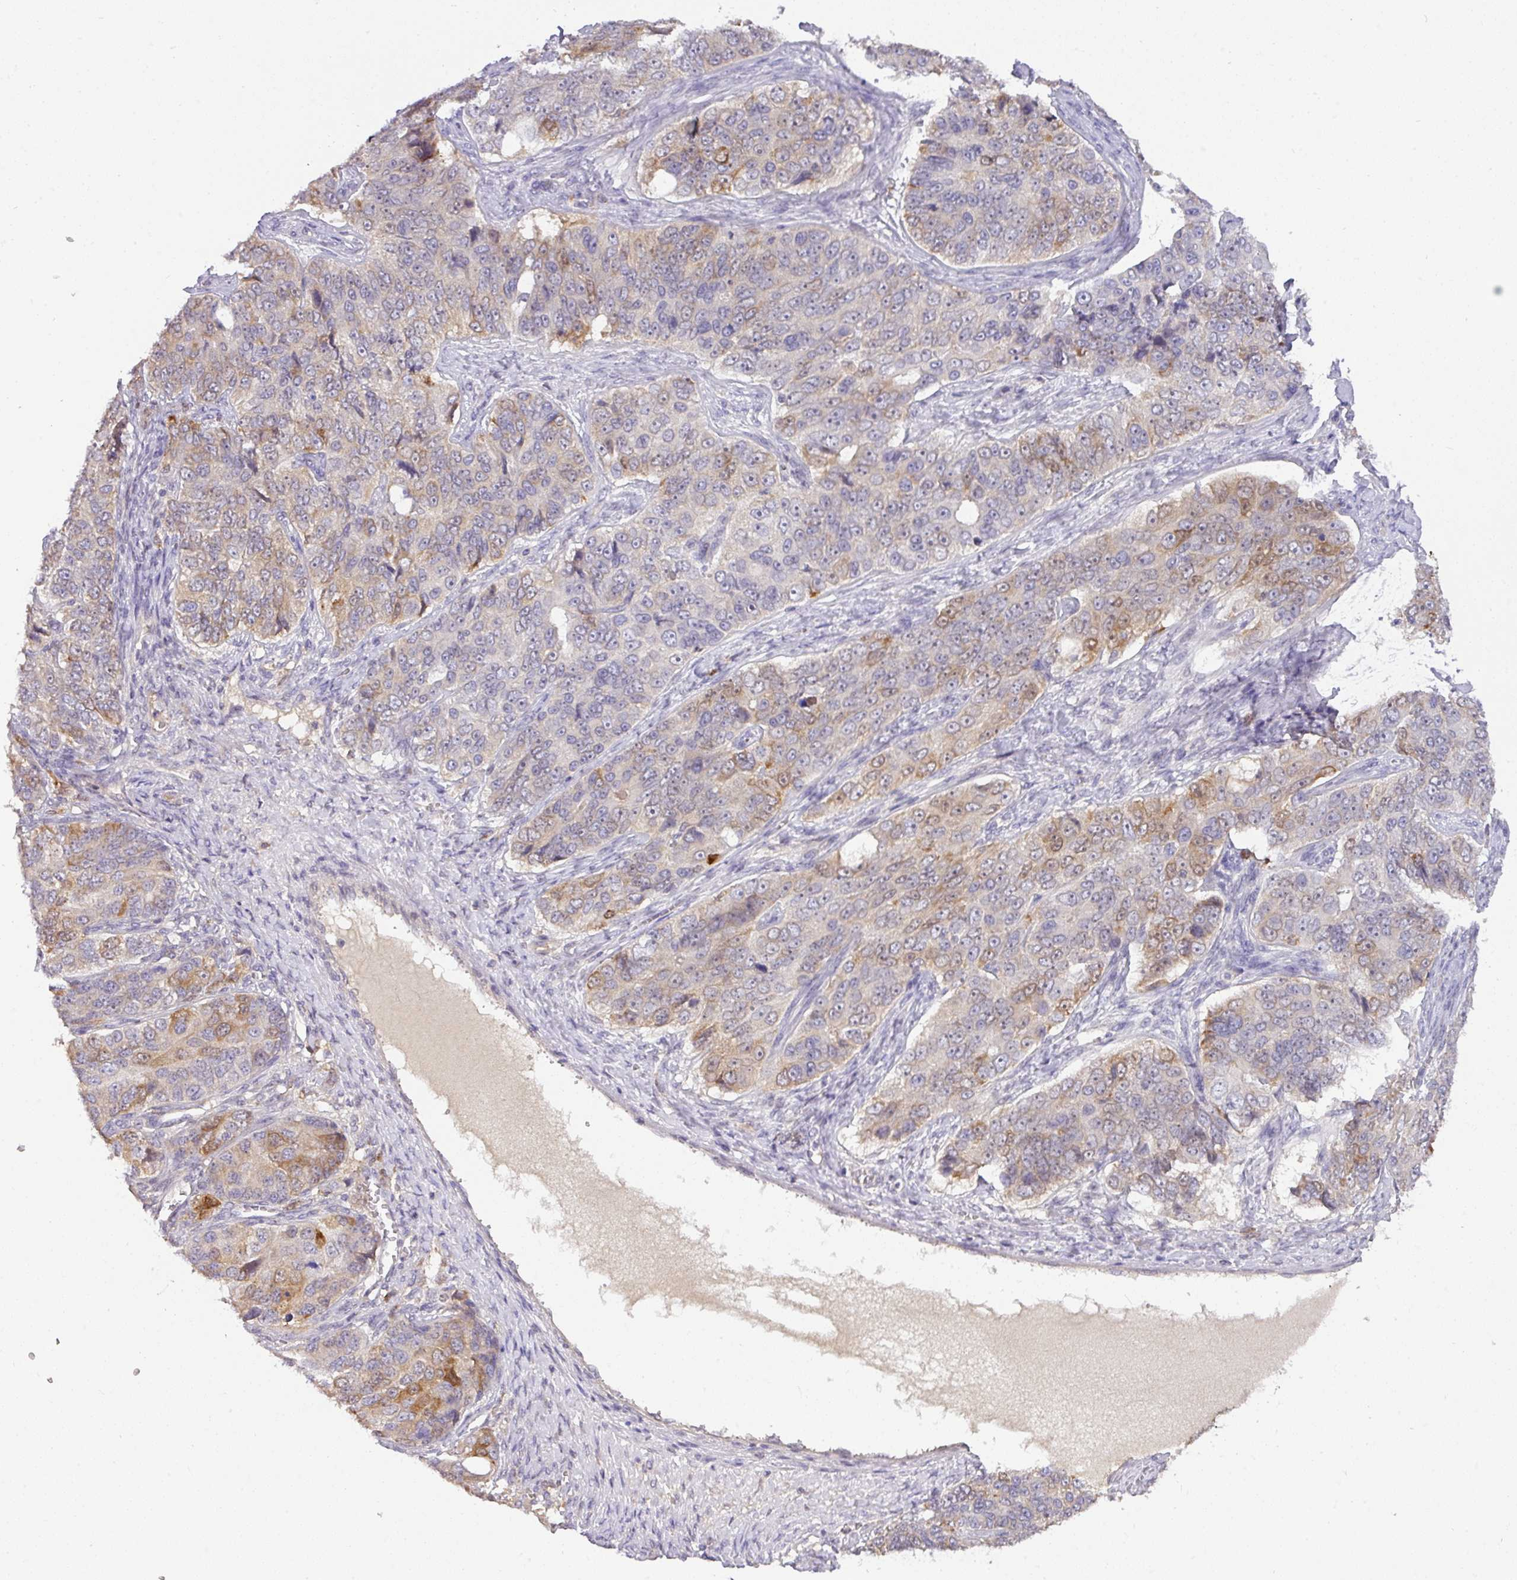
{"staining": {"intensity": "strong", "quantity": "<25%", "location": "cytoplasmic/membranous"}, "tissue": "ovarian cancer", "cell_type": "Tumor cells", "image_type": "cancer", "snomed": [{"axis": "morphology", "description": "Carcinoma, endometroid"}, {"axis": "topography", "description": "Ovary"}], "caption": "DAB immunohistochemical staining of human ovarian endometroid carcinoma reveals strong cytoplasmic/membranous protein positivity in about <25% of tumor cells.", "gene": "GCNT7", "patient": {"sex": "female", "age": 51}}